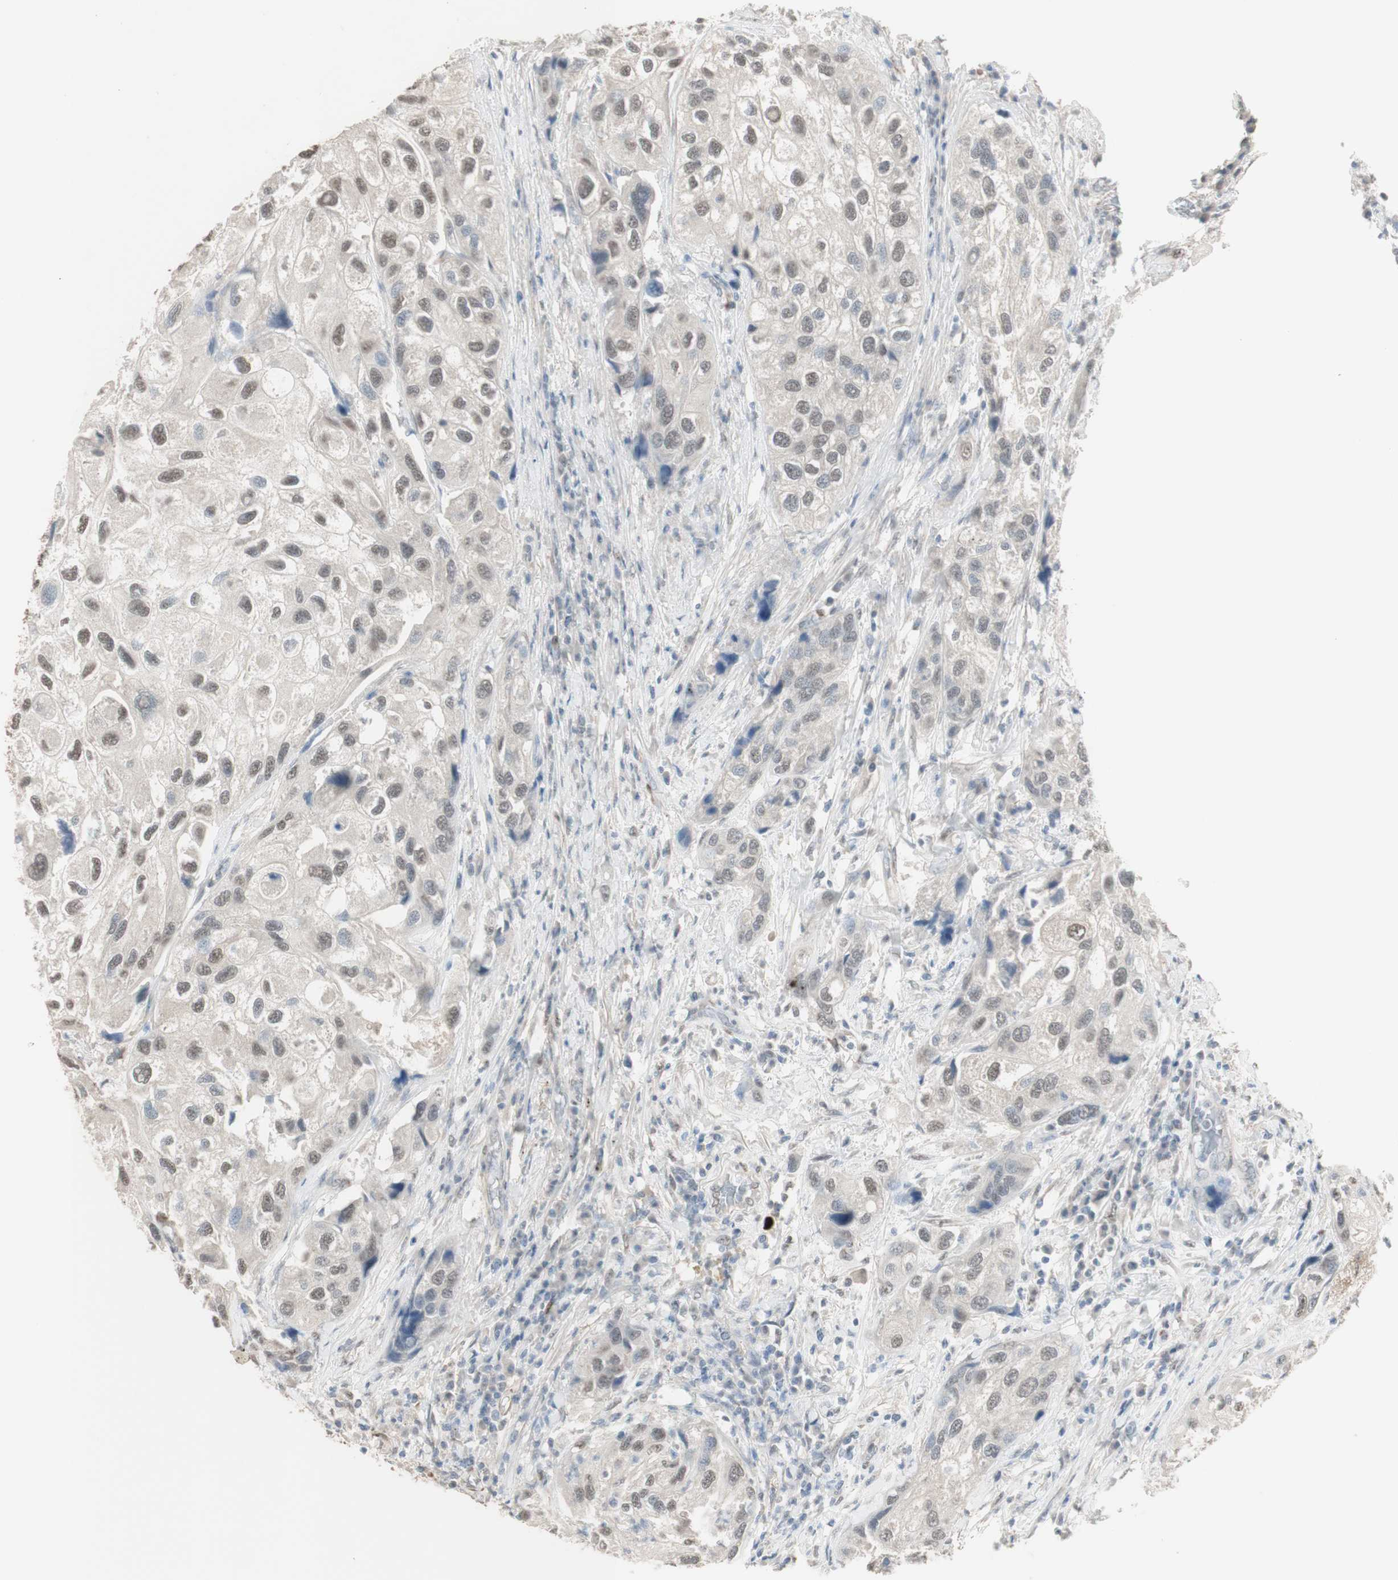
{"staining": {"intensity": "weak", "quantity": "<25%", "location": "nuclear"}, "tissue": "urothelial cancer", "cell_type": "Tumor cells", "image_type": "cancer", "snomed": [{"axis": "morphology", "description": "Urothelial carcinoma, High grade"}, {"axis": "topography", "description": "Urinary bladder"}], "caption": "DAB (3,3'-diaminobenzidine) immunohistochemical staining of urothelial carcinoma (high-grade) exhibits no significant positivity in tumor cells. (Brightfield microscopy of DAB immunohistochemistry (IHC) at high magnification).", "gene": "MUC3A", "patient": {"sex": "female", "age": 64}}